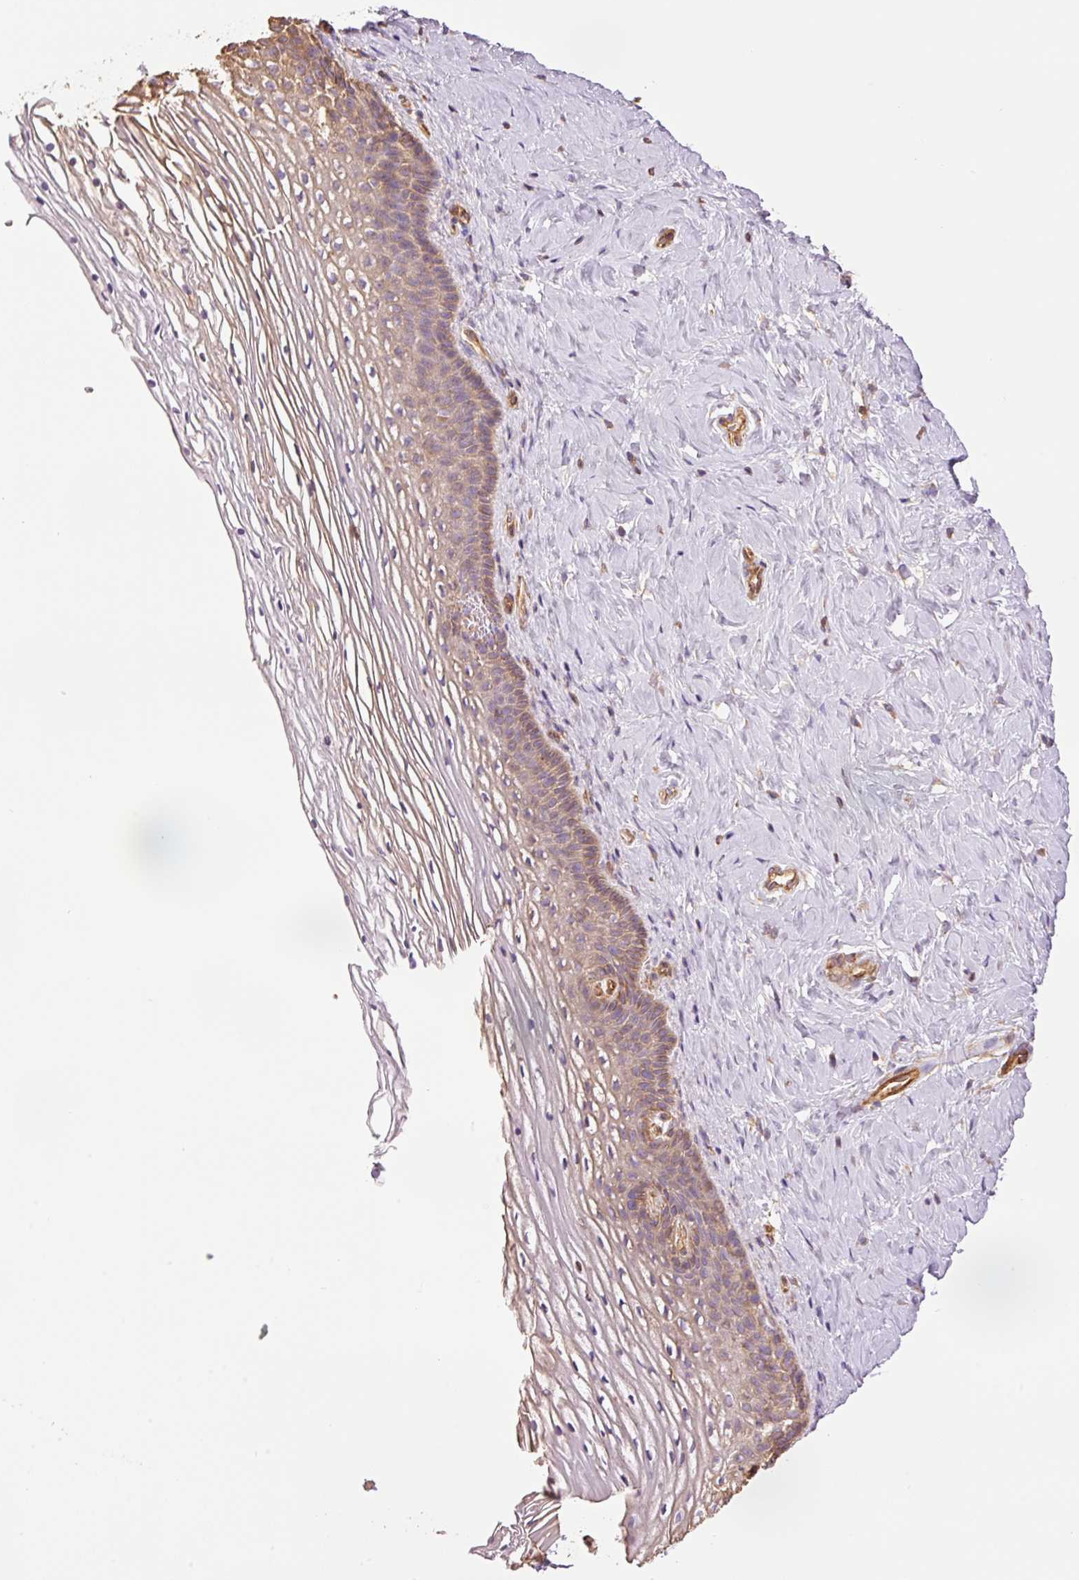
{"staining": {"intensity": "moderate", "quantity": ">75%", "location": "cytoplasmic/membranous"}, "tissue": "cervix", "cell_type": "Glandular cells", "image_type": "normal", "snomed": [{"axis": "morphology", "description": "Normal tissue, NOS"}, {"axis": "topography", "description": "Cervix"}], "caption": "Protein staining shows moderate cytoplasmic/membranous expression in approximately >75% of glandular cells in benign cervix.", "gene": "PPP1R1B", "patient": {"sex": "female", "age": 36}}